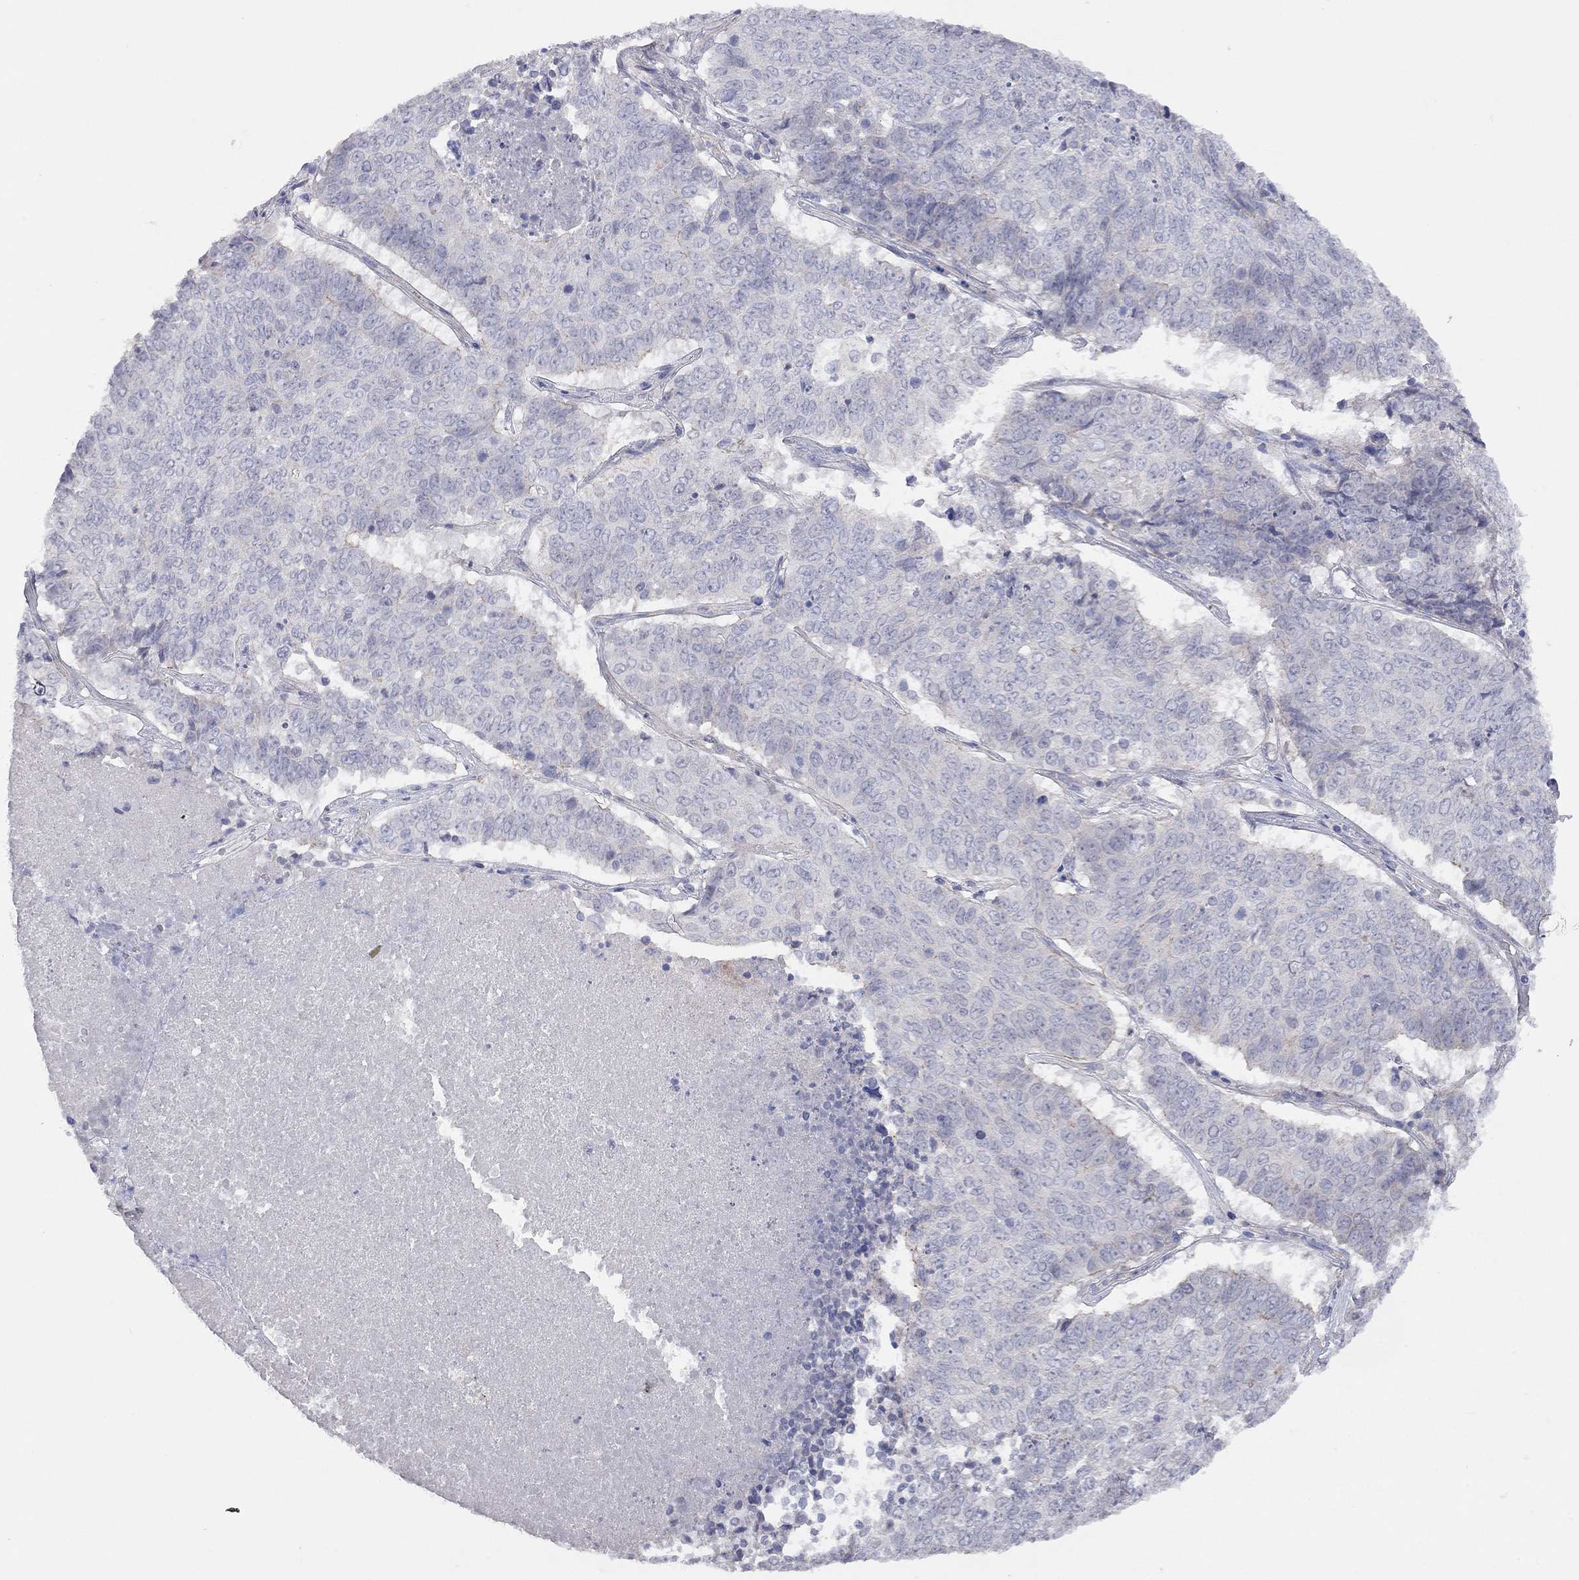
{"staining": {"intensity": "negative", "quantity": "none", "location": "none"}, "tissue": "lung cancer", "cell_type": "Tumor cells", "image_type": "cancer", "snomed": [{"axis": "morphology", "description": "Squamous cell carcinoma, NOS"}, {"axis": "topography", "description": "Lung"}], "caption": "An image of lung cancer stained for a protein demonstrates no brown staining in tumor cells.", "gene": "KCNB1", "patient": {"sex": "male", "age": 64}}